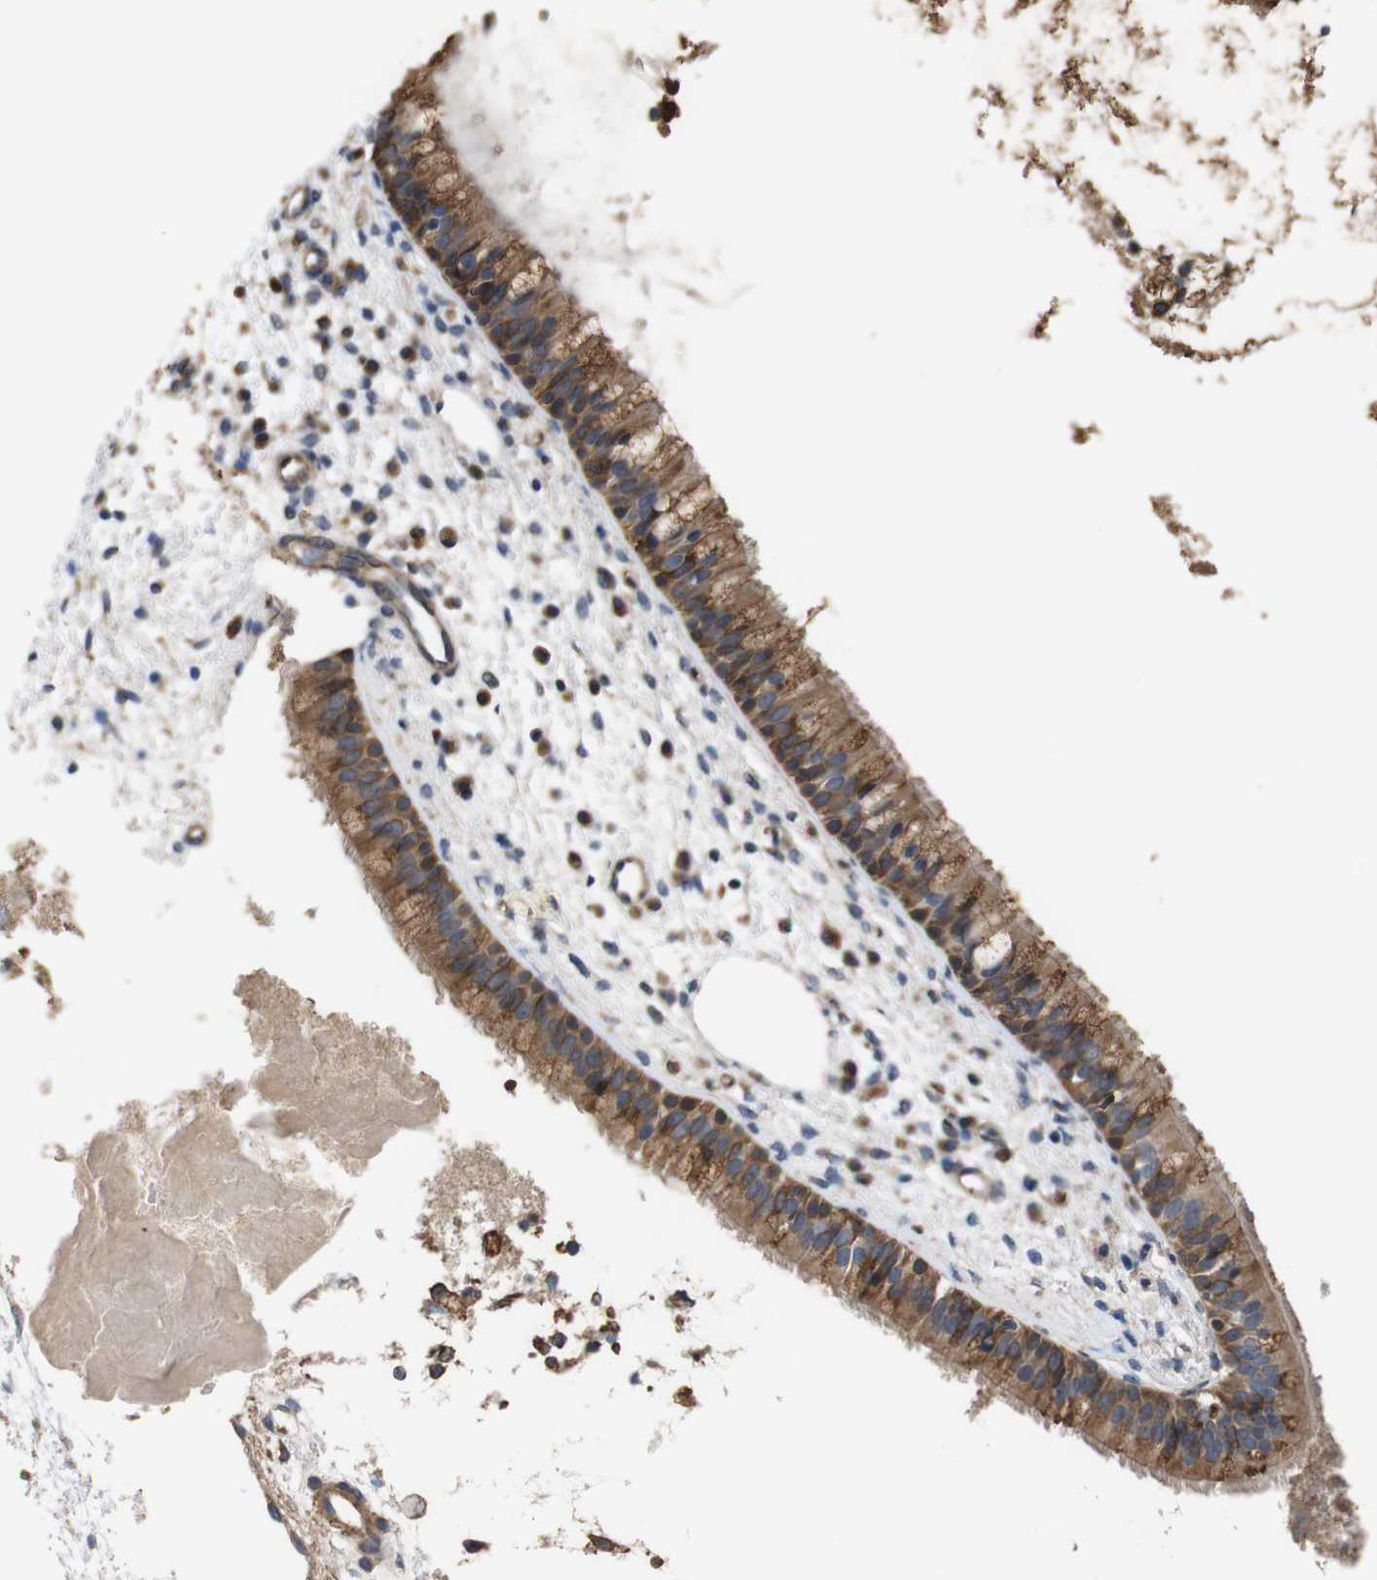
{"staining": {"intensity": "moderate", "quantity": ">75%", "location": "cytoplasmic/membranous"}, "tissue": "nasopharynx", "cell_type": "Respiratory epithelial cells", "image_type": "normal", "snomed": [{"axis": "morphology", "description": "Normal tissue, NOS"}, {"axis": "topography", "description": "Nasopharynx"}], "caption": "DAB immunohistochemical staining of normal nasopharynx shows moderate cytoplasmic/membranous protein expression in approximately >75% of respiratory epithelial cells.", "gene": "TIAM1", "patient": {"sex": "male", "age": 21}}